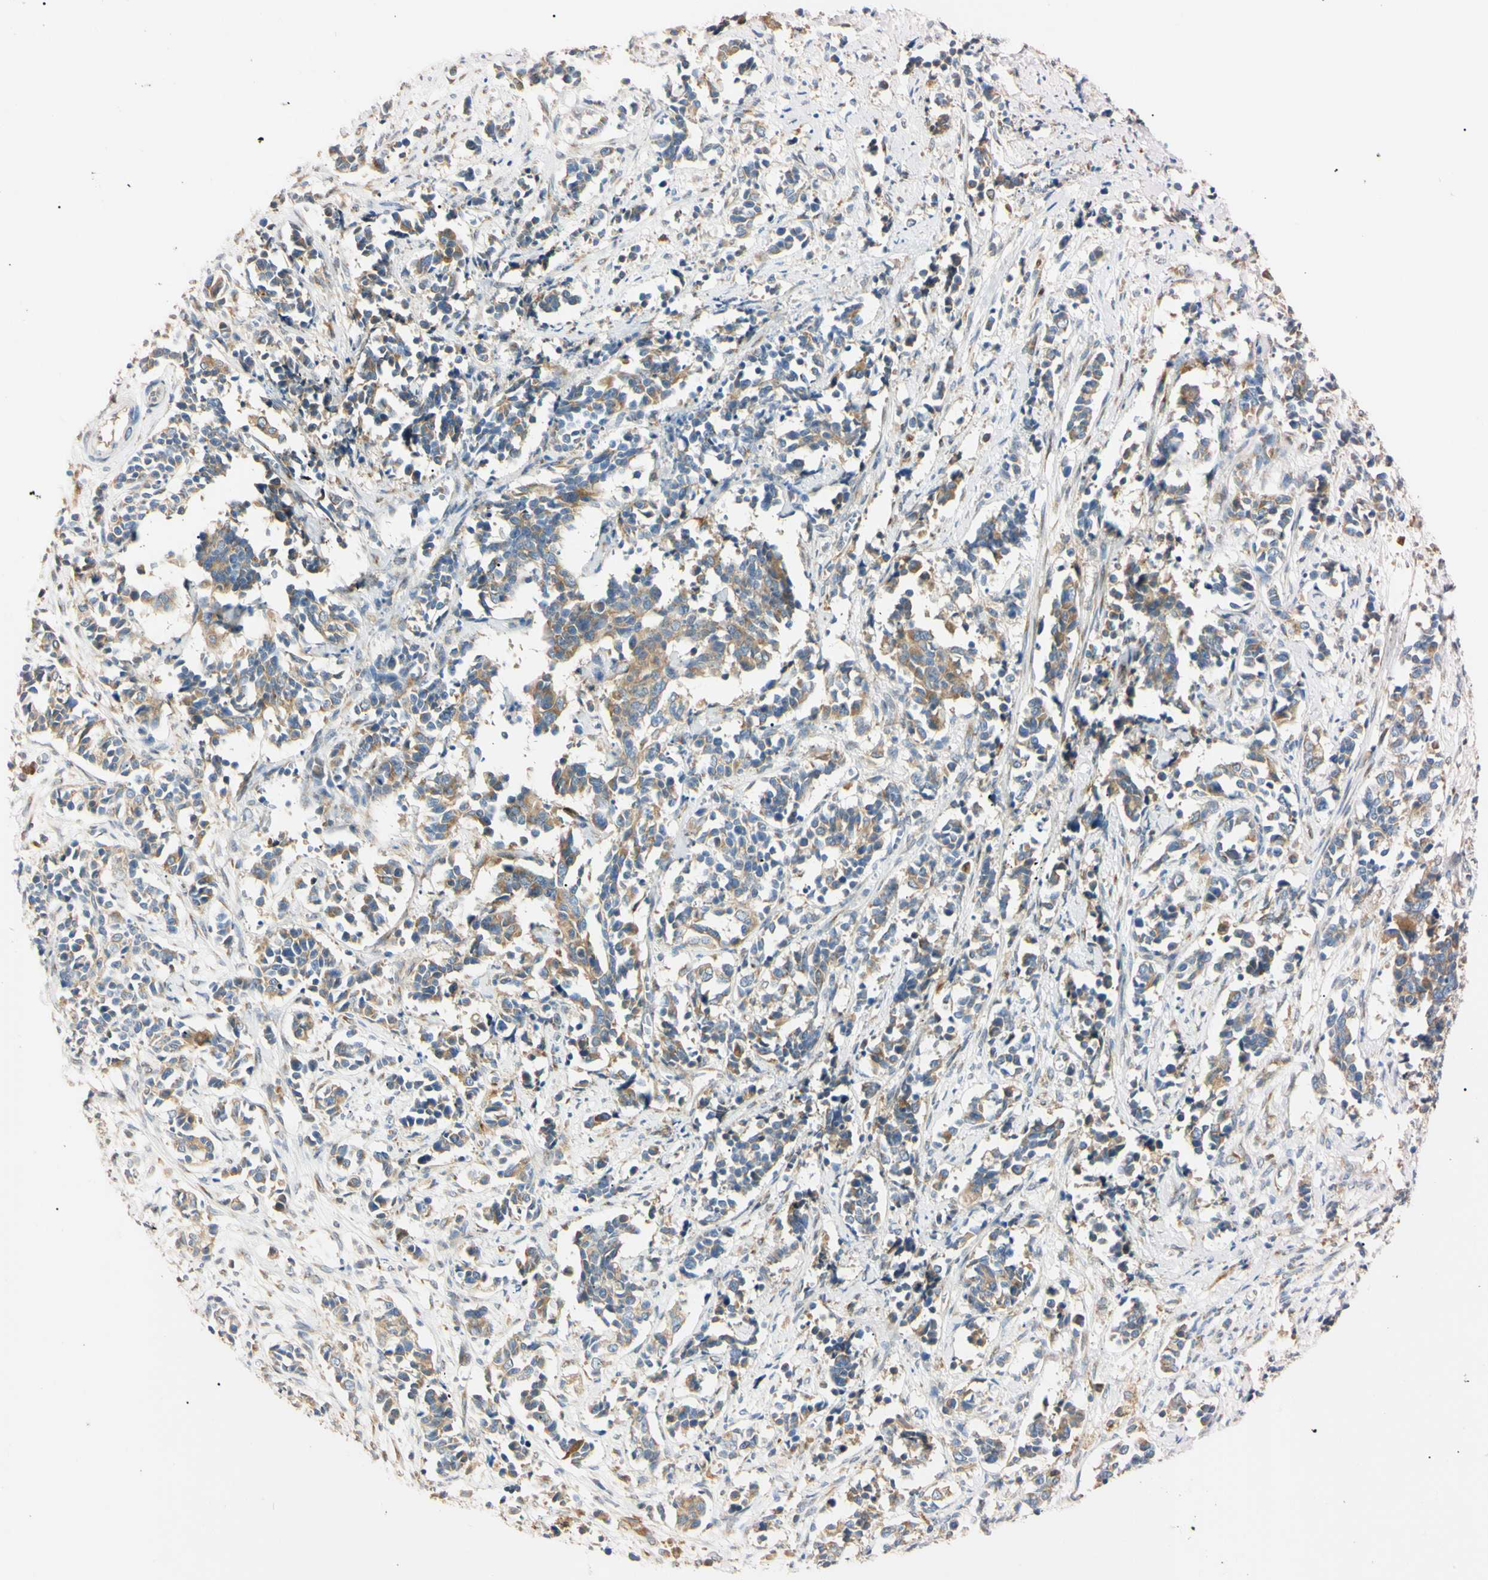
{"staining": {"intensity": "weak", "quantity": ">75%", "location": "cytoplasmic/membranous"}, "tissue": "cervical cancer", "cell_type": "Tumor cells", "image_type": "cancer", "snomed": [{"axis": "morphology", "description": "Normal tissue, NOS"}, {"axis": "morphology", "description": "Squamous cell carcinoma, NOS"}, {"axis": "topography", "description": "Cervix"}], "caption": "Human cervical squamous cell carcinoma stained with a protein marker exhibits weak staining in tumor cells.", "gene": "IER3IP1", "patient": {"sex": "female", "age": 35}}